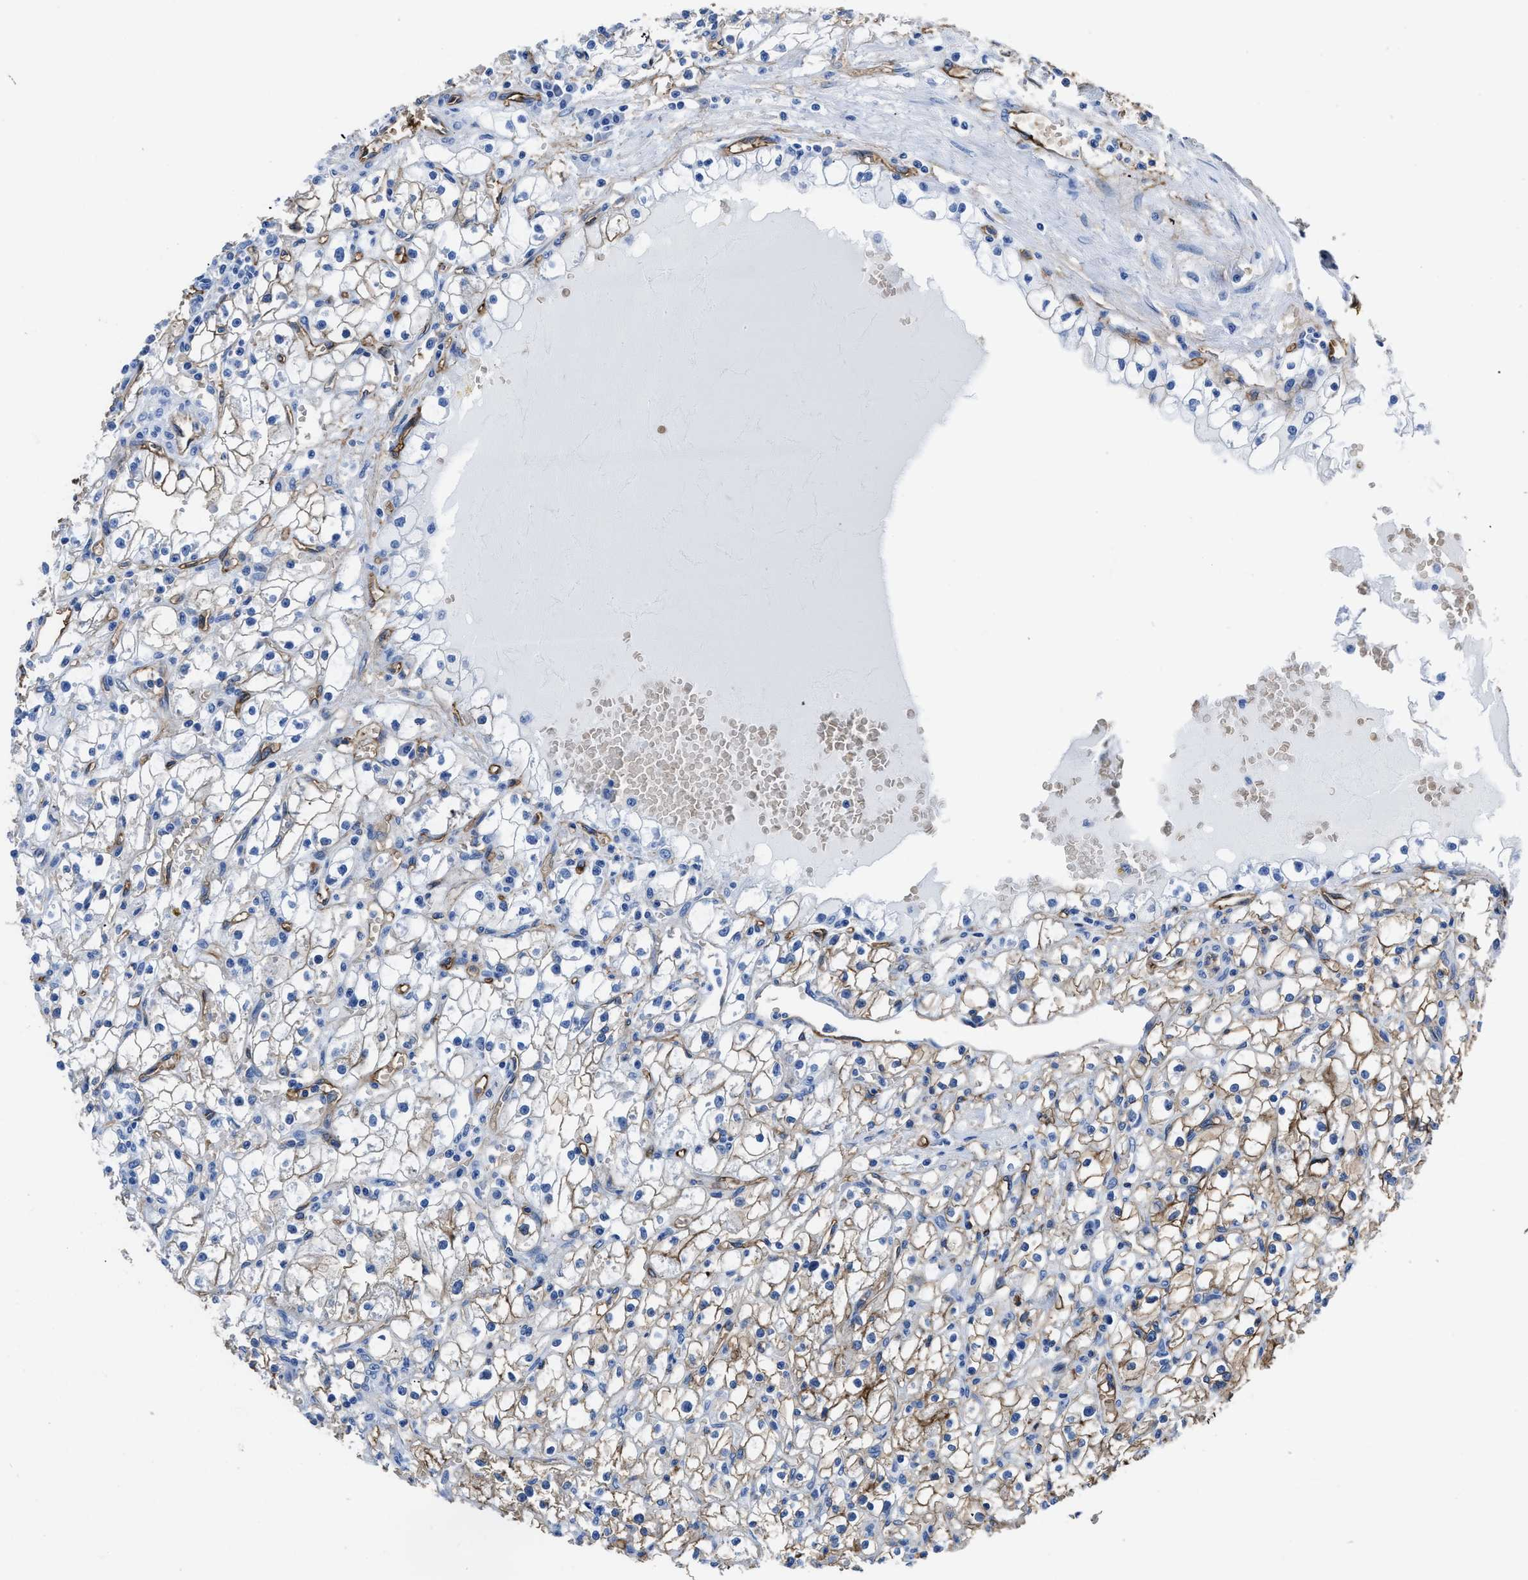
{"staining": {"intensity": "moderate", "quantity": ">75%", "location": "cytoplasmic/membranous"}, "tissue": "renal cancer", "cell_type": "Tumor cells", "image_type": "cancer", "snomed": [{"axis": "morphology", "description": "Adenocarcinoma, NOS"}, {"axis": "topography", "description": "Kidney"}], "caption": "Immunohistochemical staining of human renal cancer shows medium levels of moderate cytoplasmic/membranous protein expression in approximately >75% of tumor cells.", "gene": "AQP1", "patient": {"sex": "male", "age": 56}}